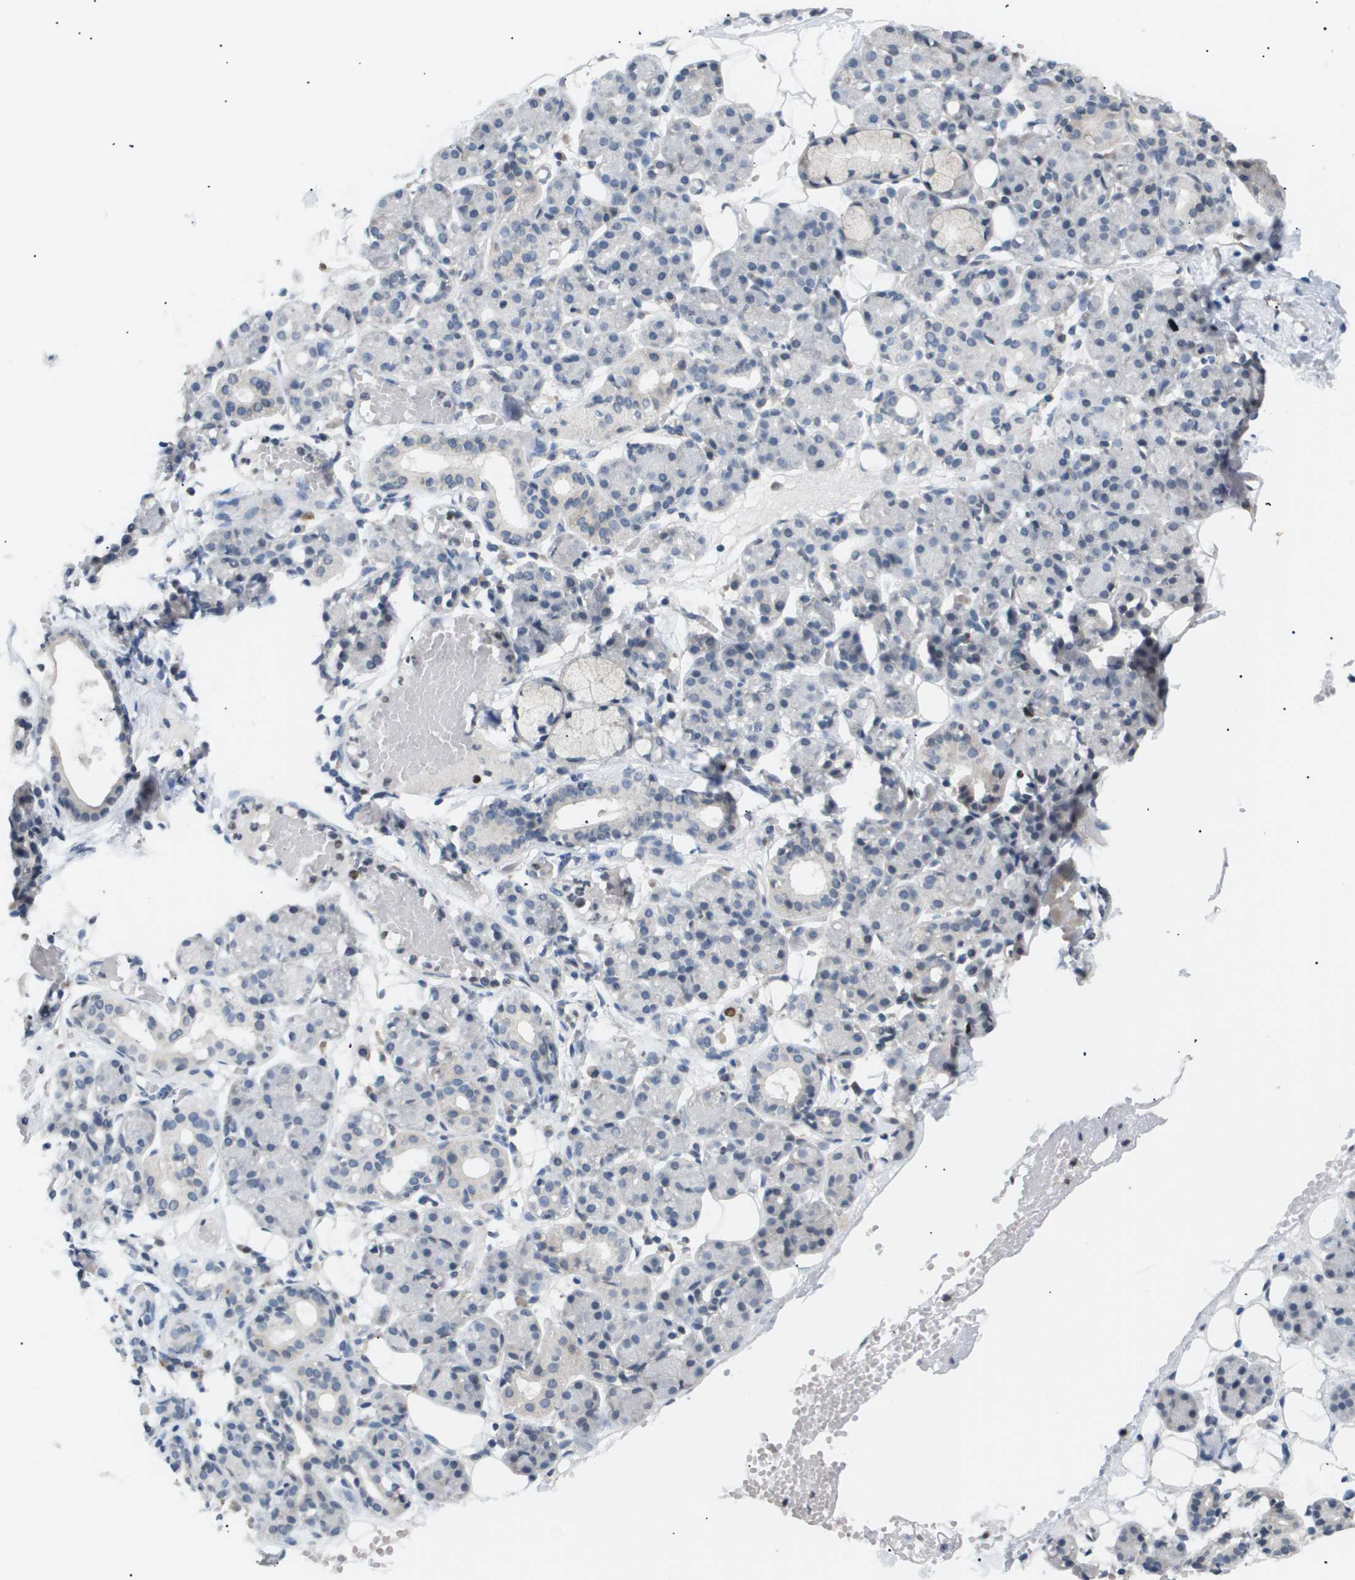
{"staining": {"intensity": "strong", "quantity": "<25%", "location": "nuclear"}, "tissue": "salivary gland", "cell_type": "Glandular cells", "image_type": "normal", "snomed": [{"axis": "morphology", "description": "Normal tissue, NOS"}, {"axis": "topography", "description": "Salivary gland"}], "caption": "Brown immunohistochemical staining in unremarkable human salivary gland exhibits strong nuclear positivity in approximately <25% of glandular cells.", "gene": "ANAPC2", "patient": {"sex": "male", "age": 63}}